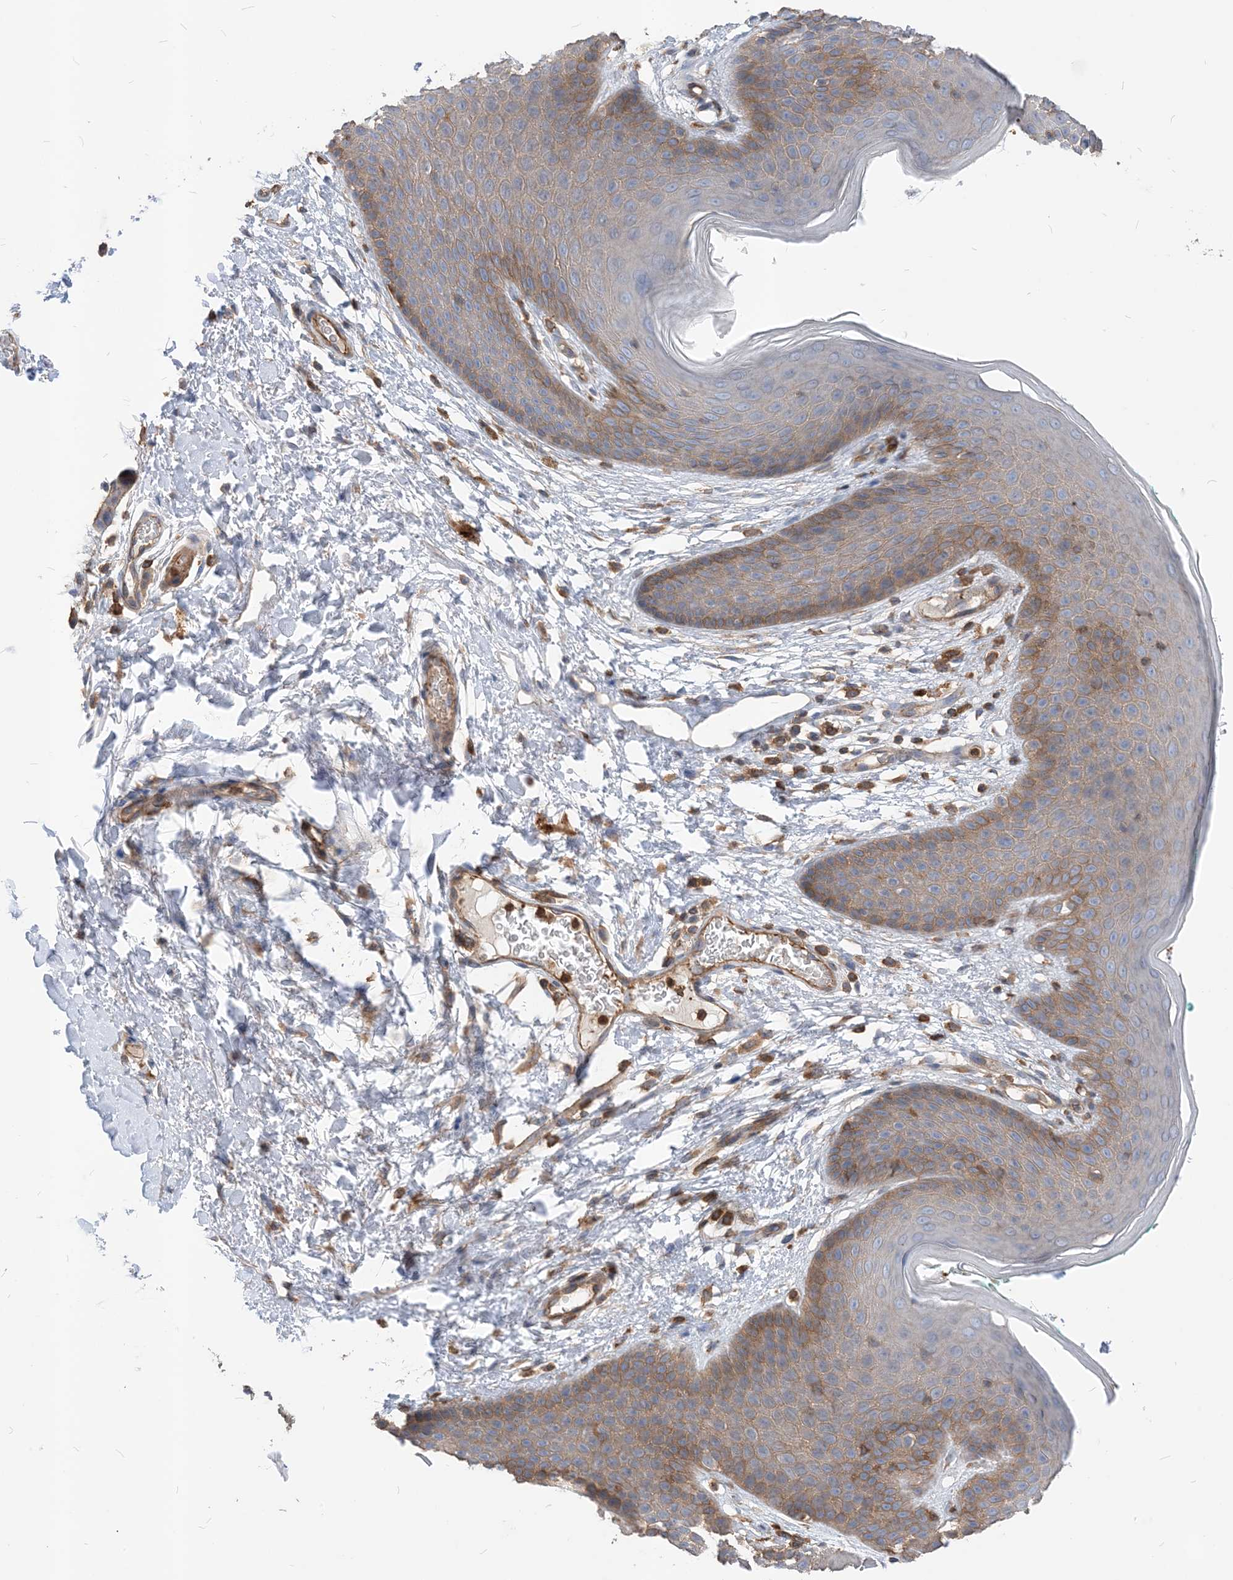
{"staining": {"intensity": "moderate", "quantity": "25%-75%", "location": "cytoplasmic/membranous"}, "tissue": "skin", "cell_type": "Epidermal cells", "image_type": "normal", "snomed": [{"axis": "morphology", "description": "Normal tissue, NOS"}, {"axis": "topography", "description": "Anal"}], "caption": "Moderate cytoplasmic/membranous protein staining is identified in approximately 25%-75% of epidermal cells in skin. (IHC, brightfield microscopy, high magnification).", "gene": "PARVG", "patient": {"sex": "male", "age": 74}}